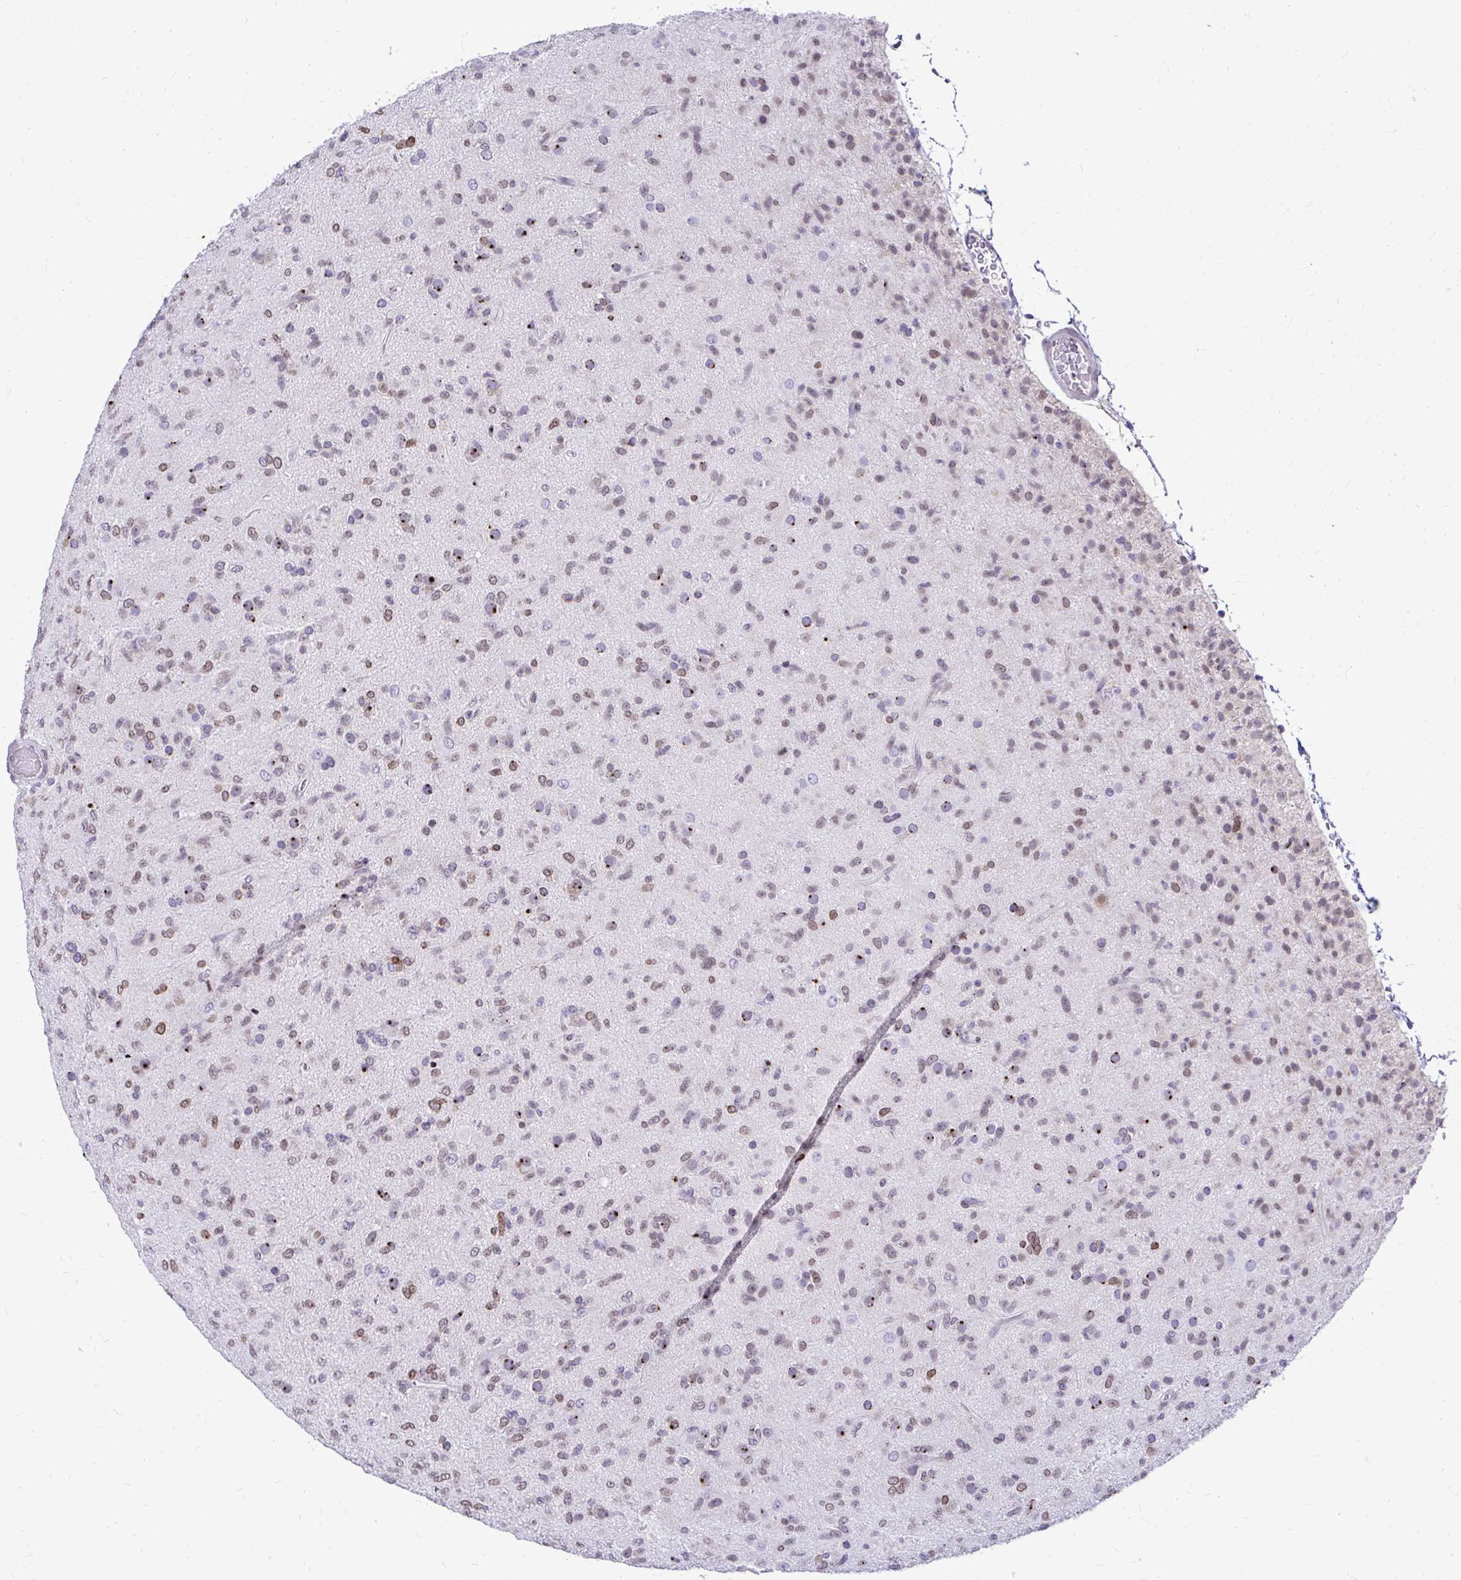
{"staining": {"intensity": "moderate", "quantity": "25%-75%", "location": "cytoplasmic/membranous,nuclear"}, "tissue": "glioma", "cell_type": "Tumor cells", "image_type": "cancer", "snomed": [{"axis": "morphology", "description": "Glioma, malignant, Low grade"}, {"axis": "topography", "description": "Brain"}], "caption": "Glioma tissue displays moderate cytoplasmic/membranous and nuclear staining in about 25%-75% of tumor cells, visualized by immunohistochemistry.", "gene": "BANF1", "patient": {"sex": "male", "age": 65}}